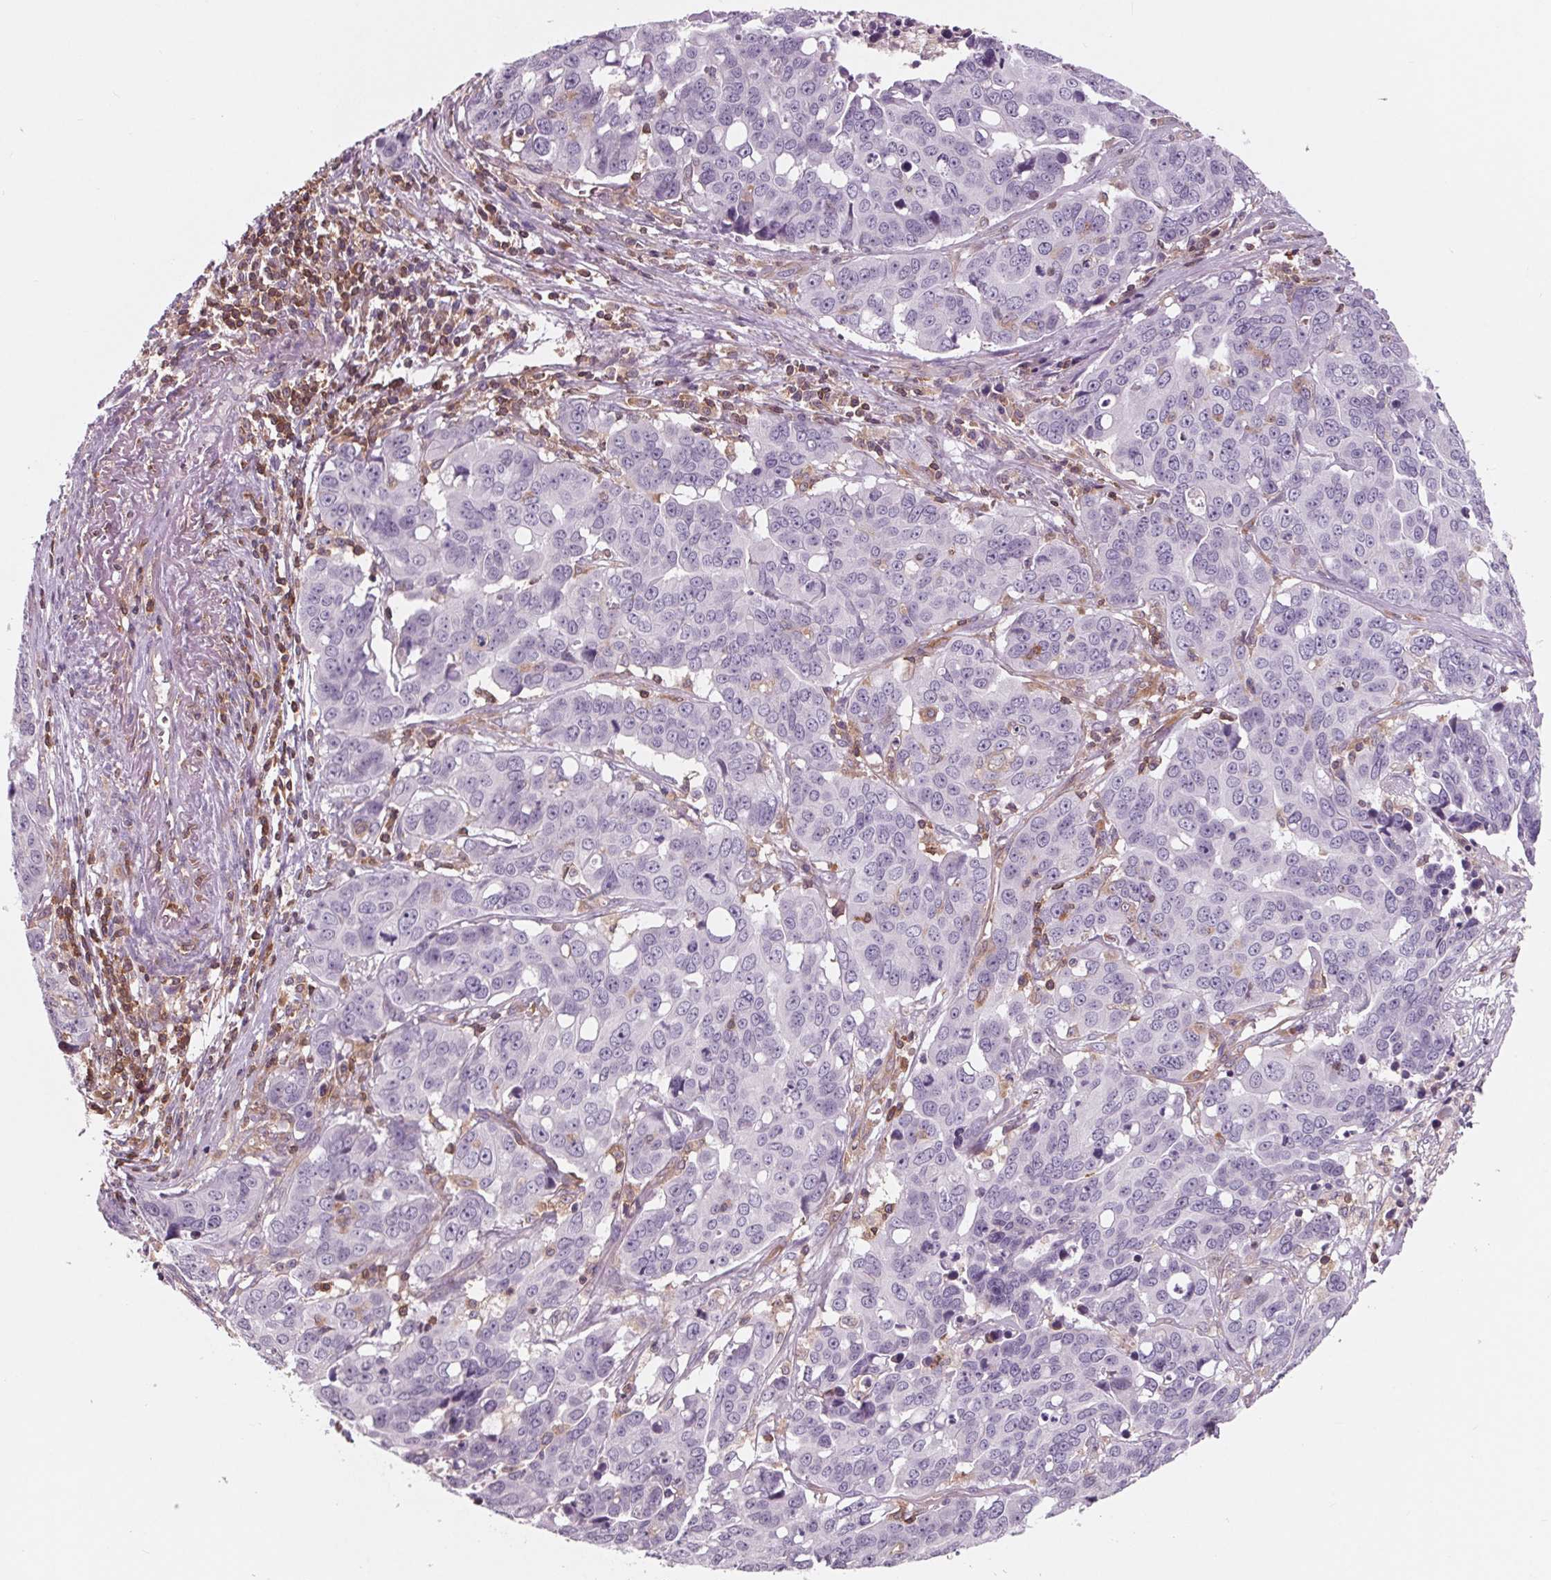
{"staining": {"intensity": "negative", "quantity": "none", "location": "none"}, "tissue": "ovarian cancer", "cell_type": "Tumor cells", "image_type": "cancer", "snomed": [{"axis": "morphology", "description": "Carcinoma, endometroid"}, {"axis": "topography", "description": "Ovary"}], "caption": "Human ovarian cancer stained for a protein using immunohistochemistry (IHC) shows no staining in tumor cells.", "gene": "ARHGAP25", "patient": {"sex": "female", "age": 78}}